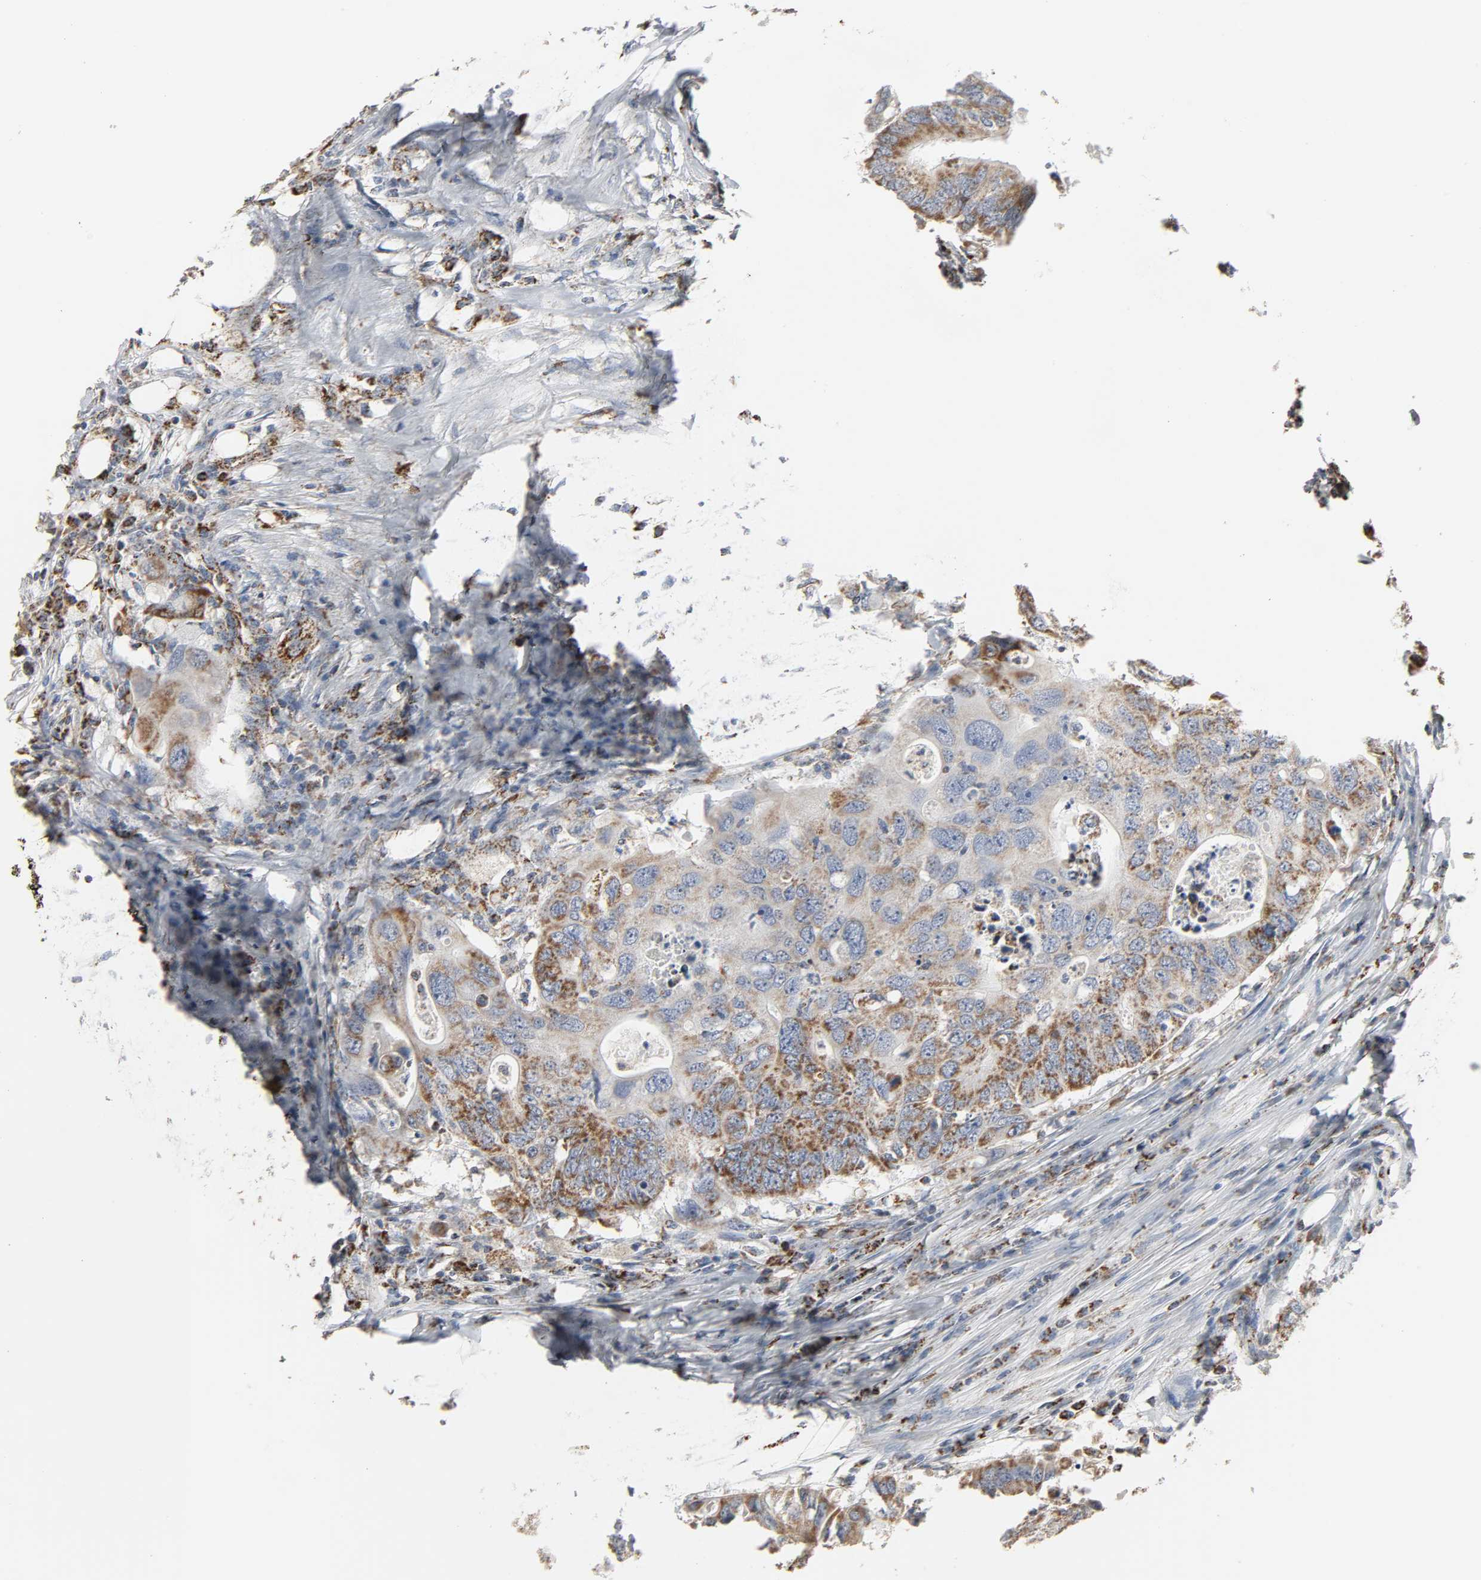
{"staining": {"intensity": "strong", "quantity": "25%-75%", "location": "cytoplasmic/membranous"}, "tissue": "colorectal cancer", "cell_type": "Tumor cells", "image_type": "cancer", "snomed": [{"axis": "morphology", "description": "Adenocarcinoma, NOS"}, {"axis": "topography", "description": "Colon"}], "caption": "A photomicrograph of adenocarcinoma (colorectal) stained for a protein exhibits strong cytoplasmic/membranous brown staining in tumor cells.", "gene": "ACAT1", "patient": {"sex": "male", "age": 71}}